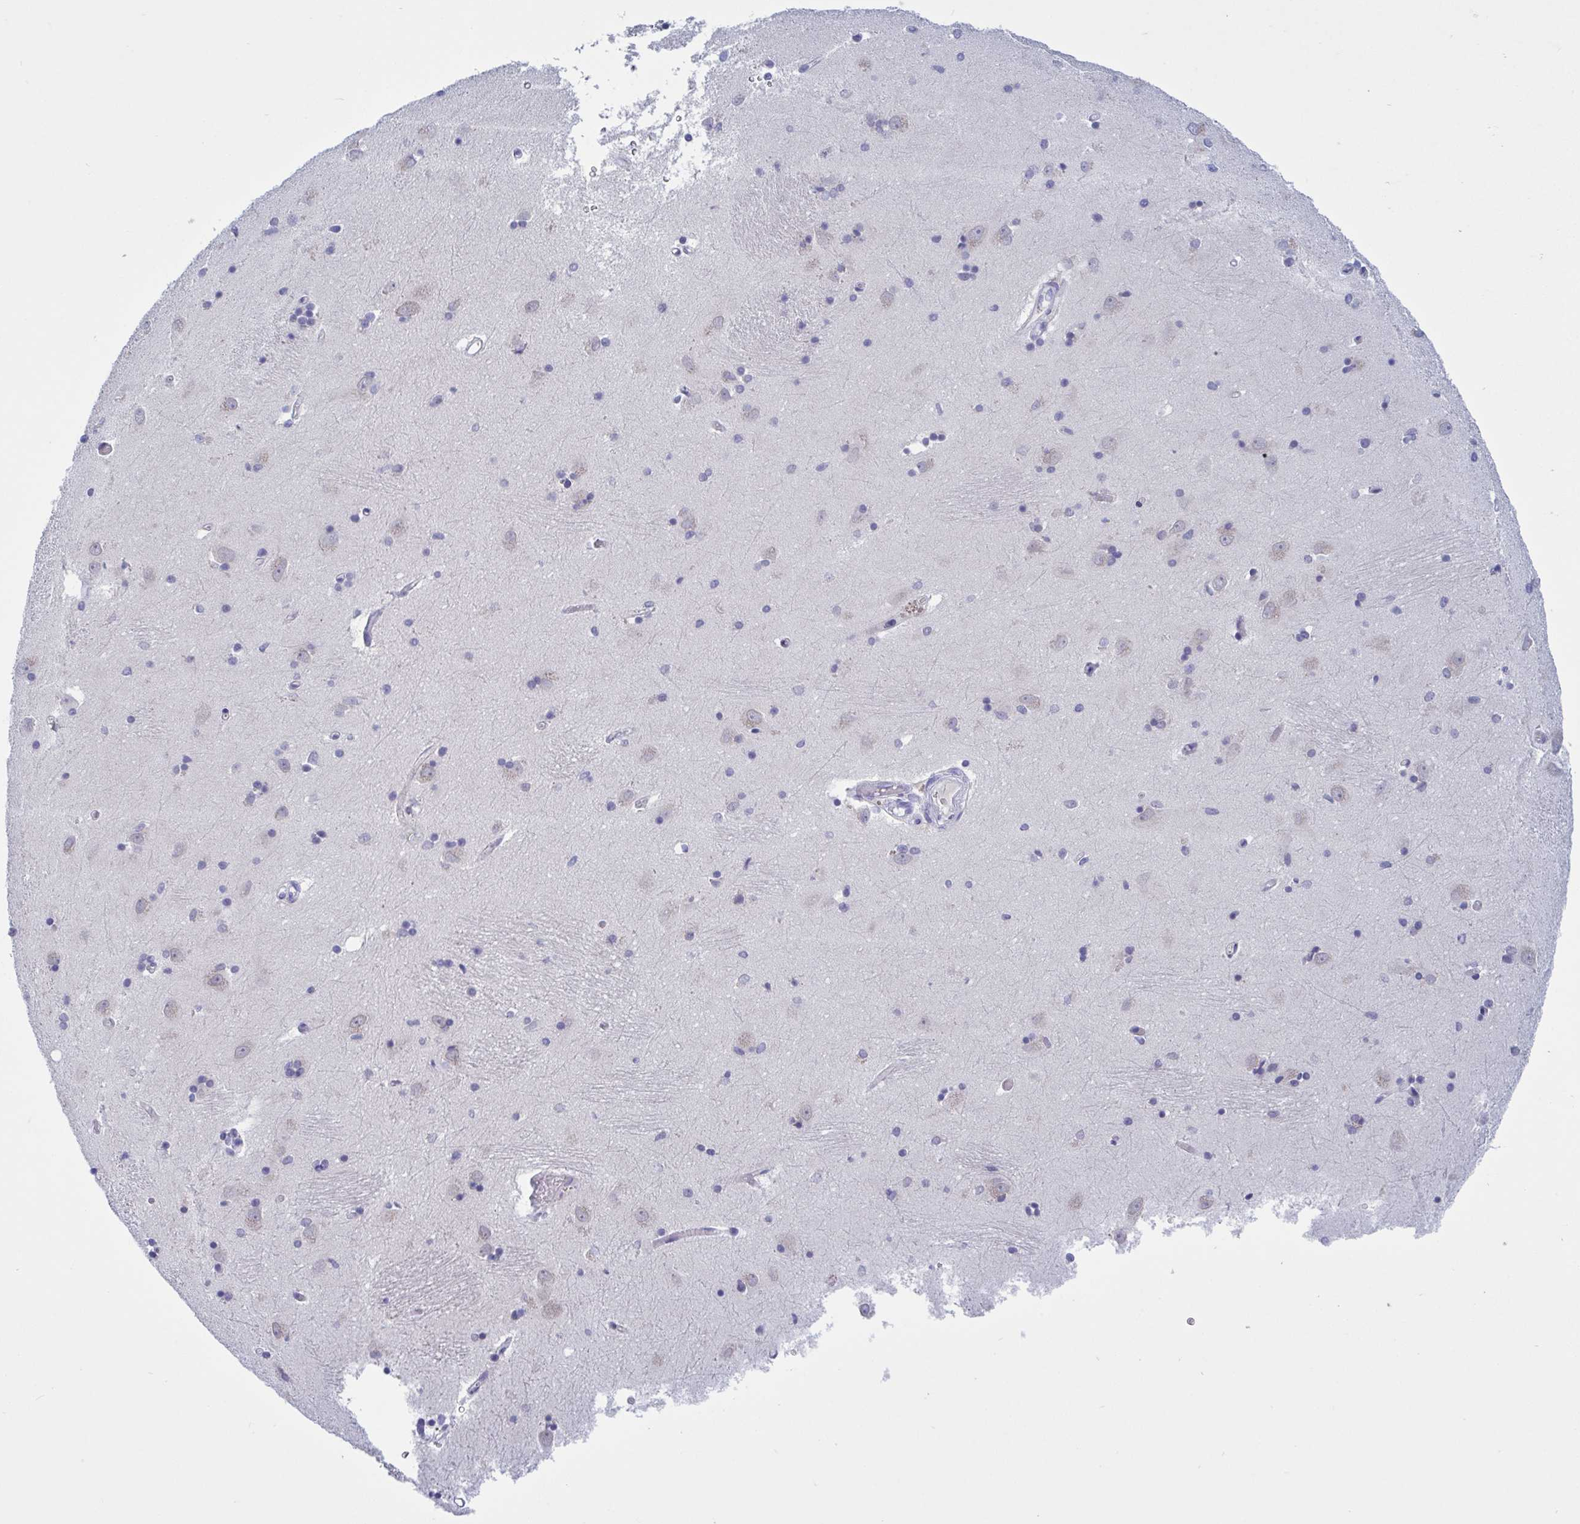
{"staining": {"intensity": "negative", "quantity": "none", "location": "none"}, "tissue": "caudate", "cell_type": "Glial cells", "image_type": "normal", "snomed": [{"axis": "morphology", "description": "Normal tissue, NOS"}, {"axis": "topography", "description": "Lateral ventricle wall"}, {"axis": "topography", "description": "Hippocampus"}], "caption": "Immunohistochemistry micrograph of normal caudate stained for a protein (brown), which reveals no expression in glial cells.", "gene": "SERPINB13", "patient": {"sex": "female", "age": 63}}